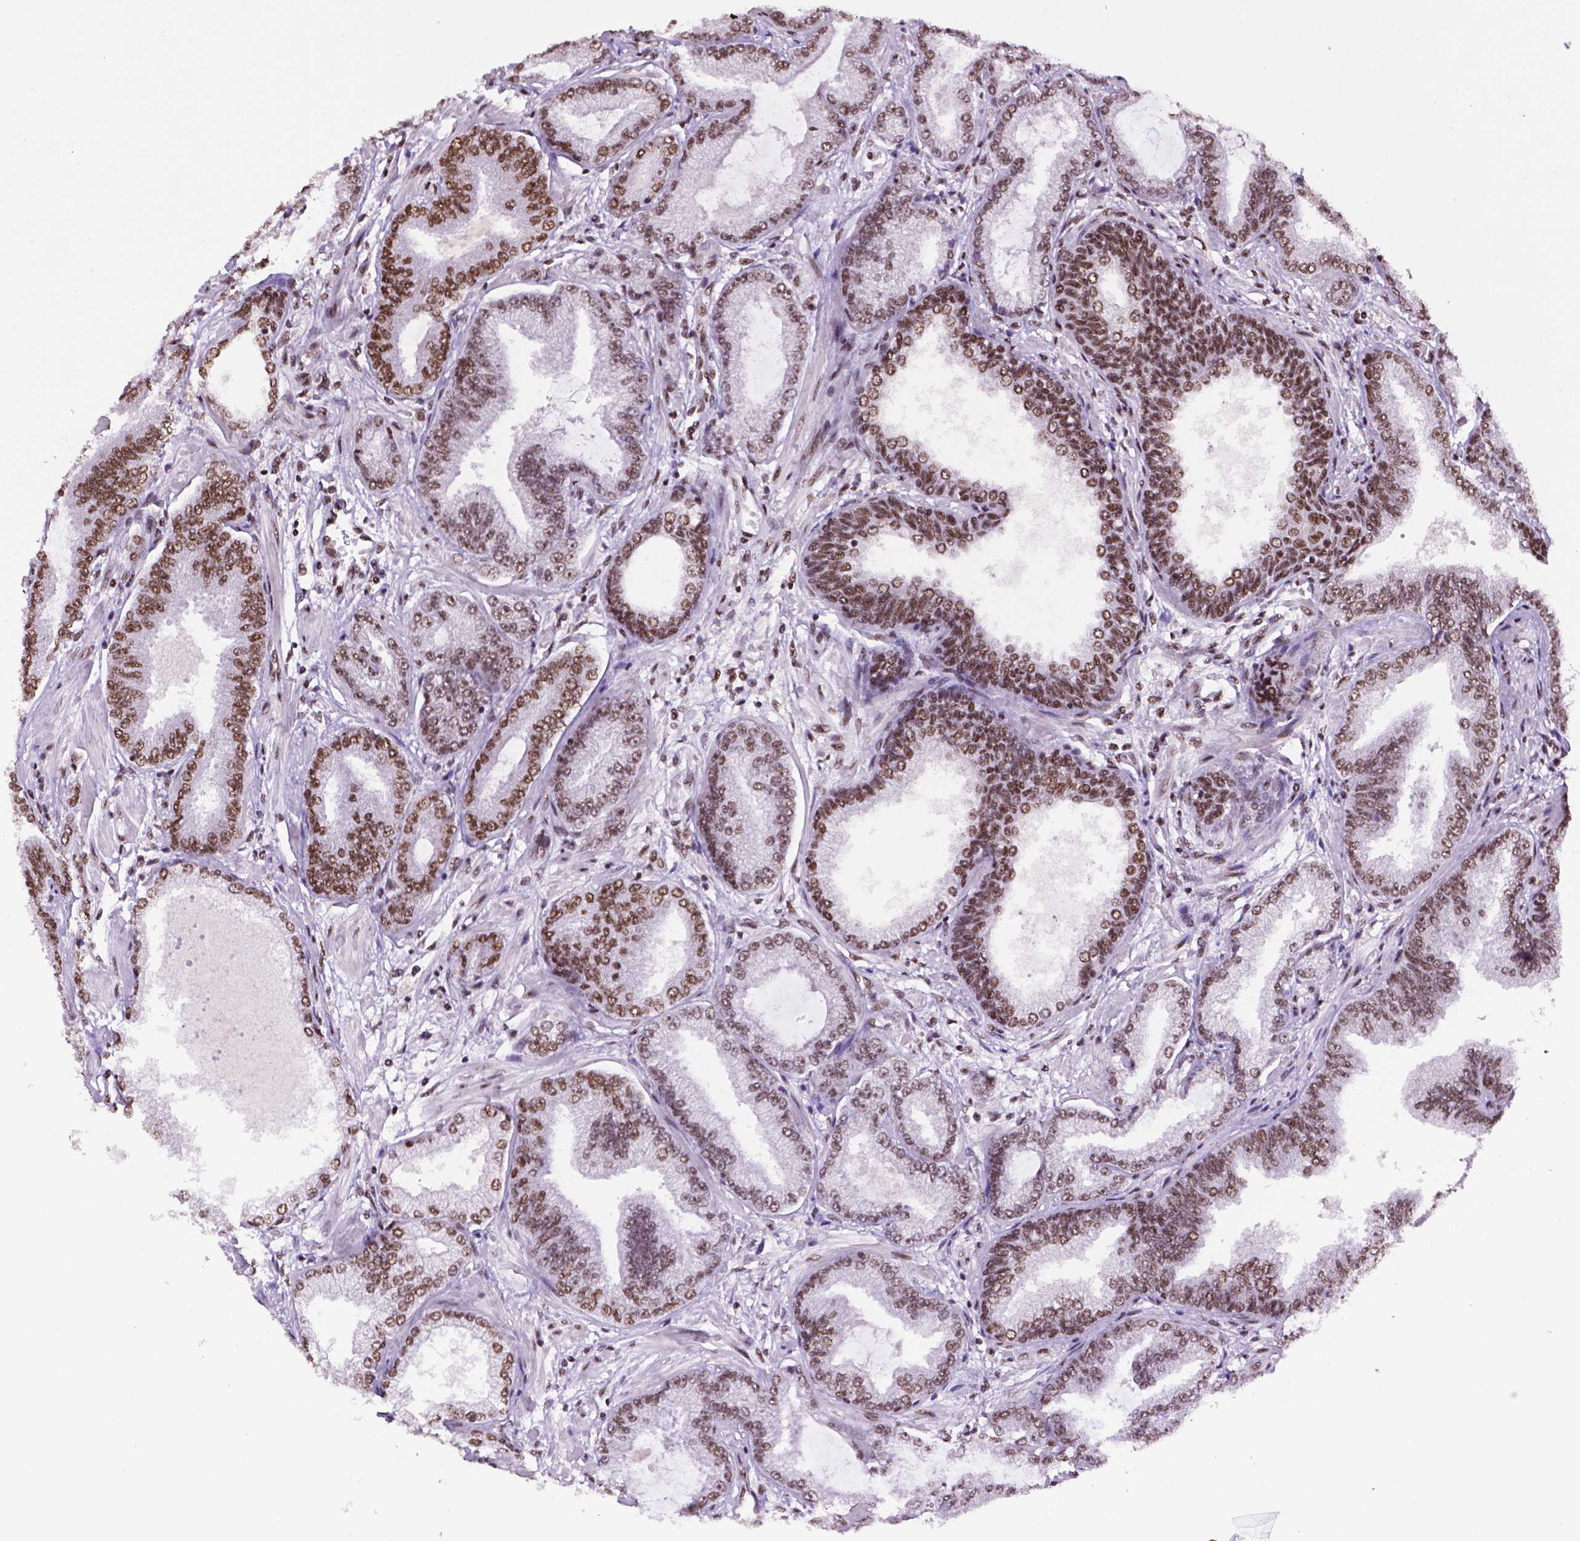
{"staining": {"intensity": "strong", "quantity": ">75%", "location": "nuclear"}, "tissue": "prostate cancer", "cell_type": "Tumor cells", "image_type": "cancer", "snomed": [{"axis": "morphology", "description": "Adenocarcinoma, Low grade"}, {"axis": "topography", "description": "Prostate"}], "caption": "Approximately >75% of tumor cells in human prostate low-grade adenocarcinoma demonstrate strong nuclear protein staining as visualized by brown immunohistochemical staining.", "gene": "CCAR2", "patient": {"sex": "male", "age": 55}}